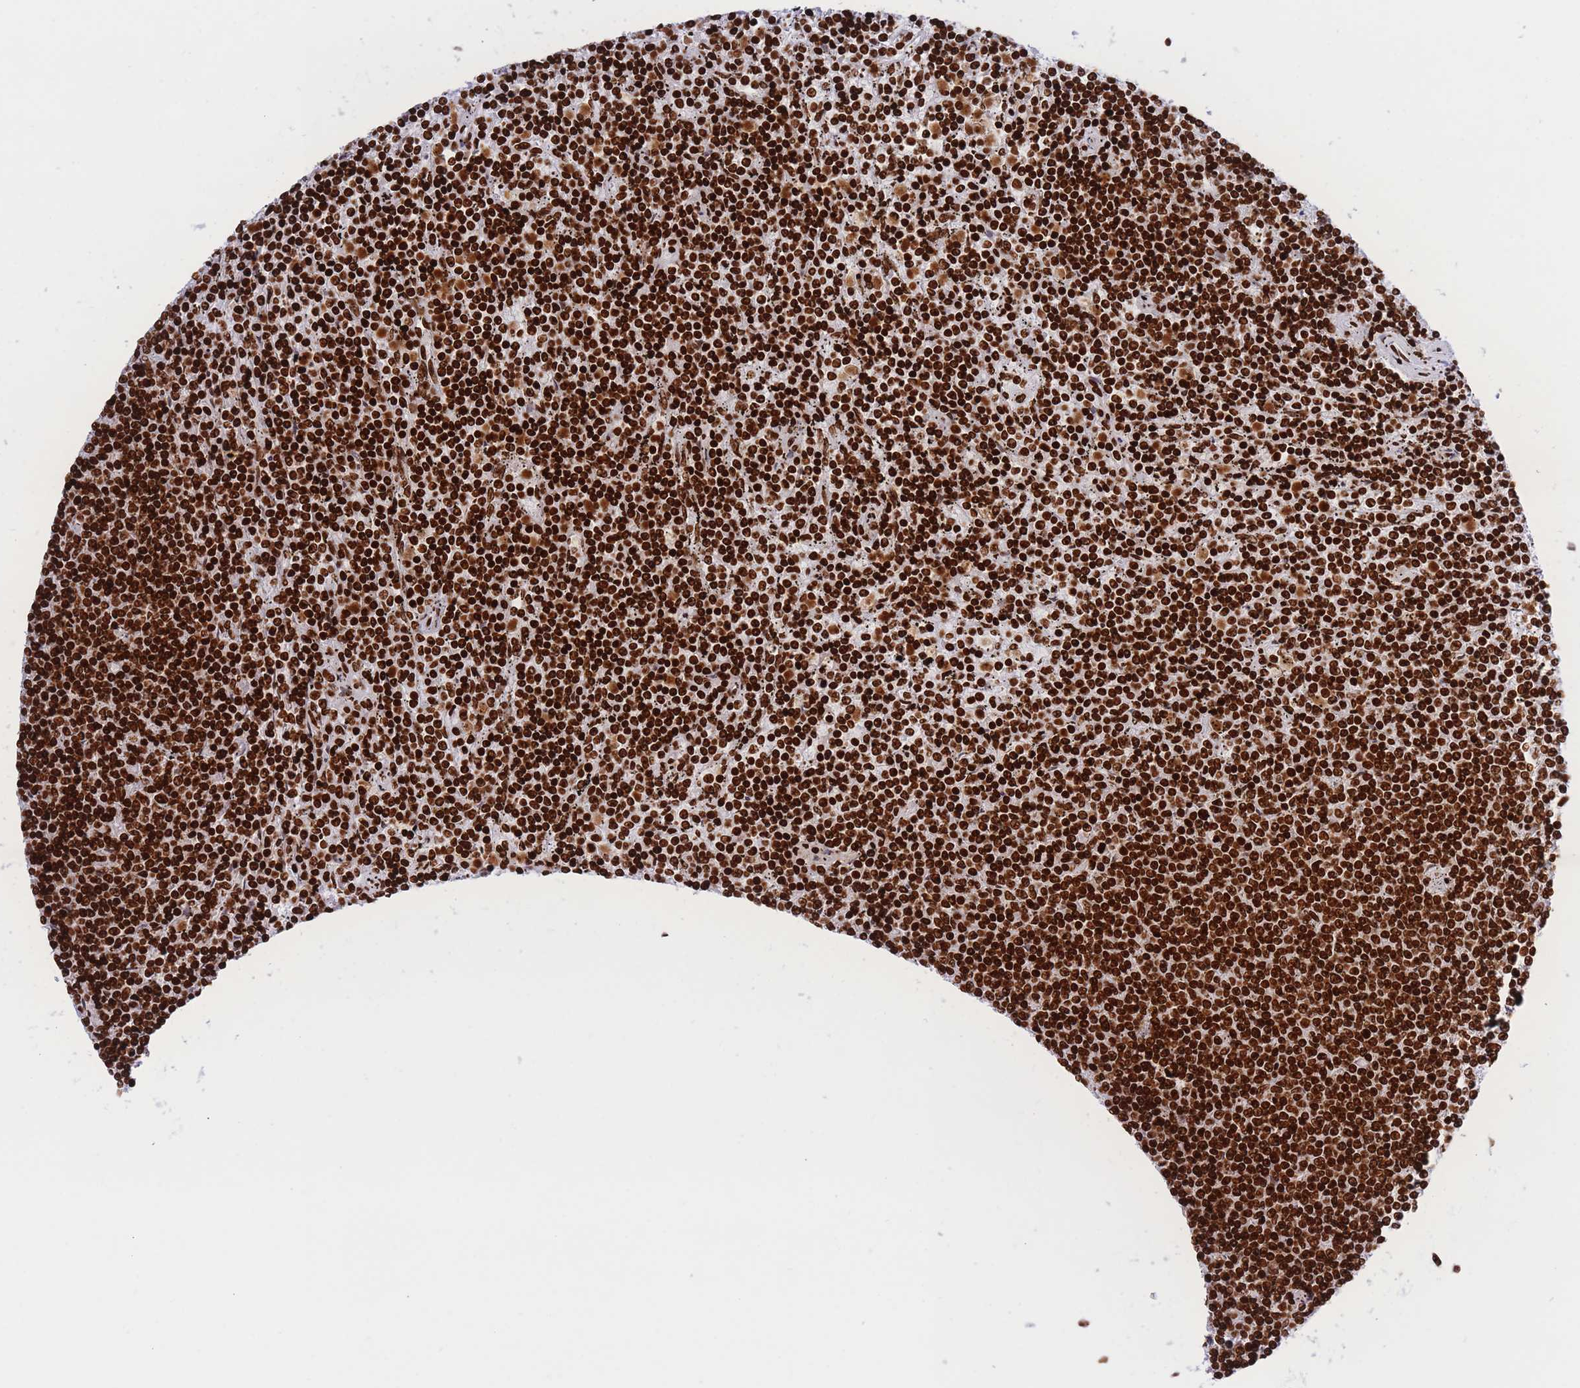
{"staining": {"intensity": "strong", "quantity": ">75%", "location": "nuclear"}, "tissue": "lymphoma", "cell_type": "Tumor cells", "image_type": "cancer", "snomed": [{"axis": "morphology", "description": "Malignant lymphoma, non-Hodgkin's type, Low grade"}, {"axis": "topography", "description": "Spleen"}], "caption": "DAB (3,3'-diaminobenzidine) immunohistochemical staining of lymphoma exhibits strong nuclear protein staining in approximately >75% of tumor cells.", "gene": "H2BC11", "patient": {"sex": "female", "age": 50}}